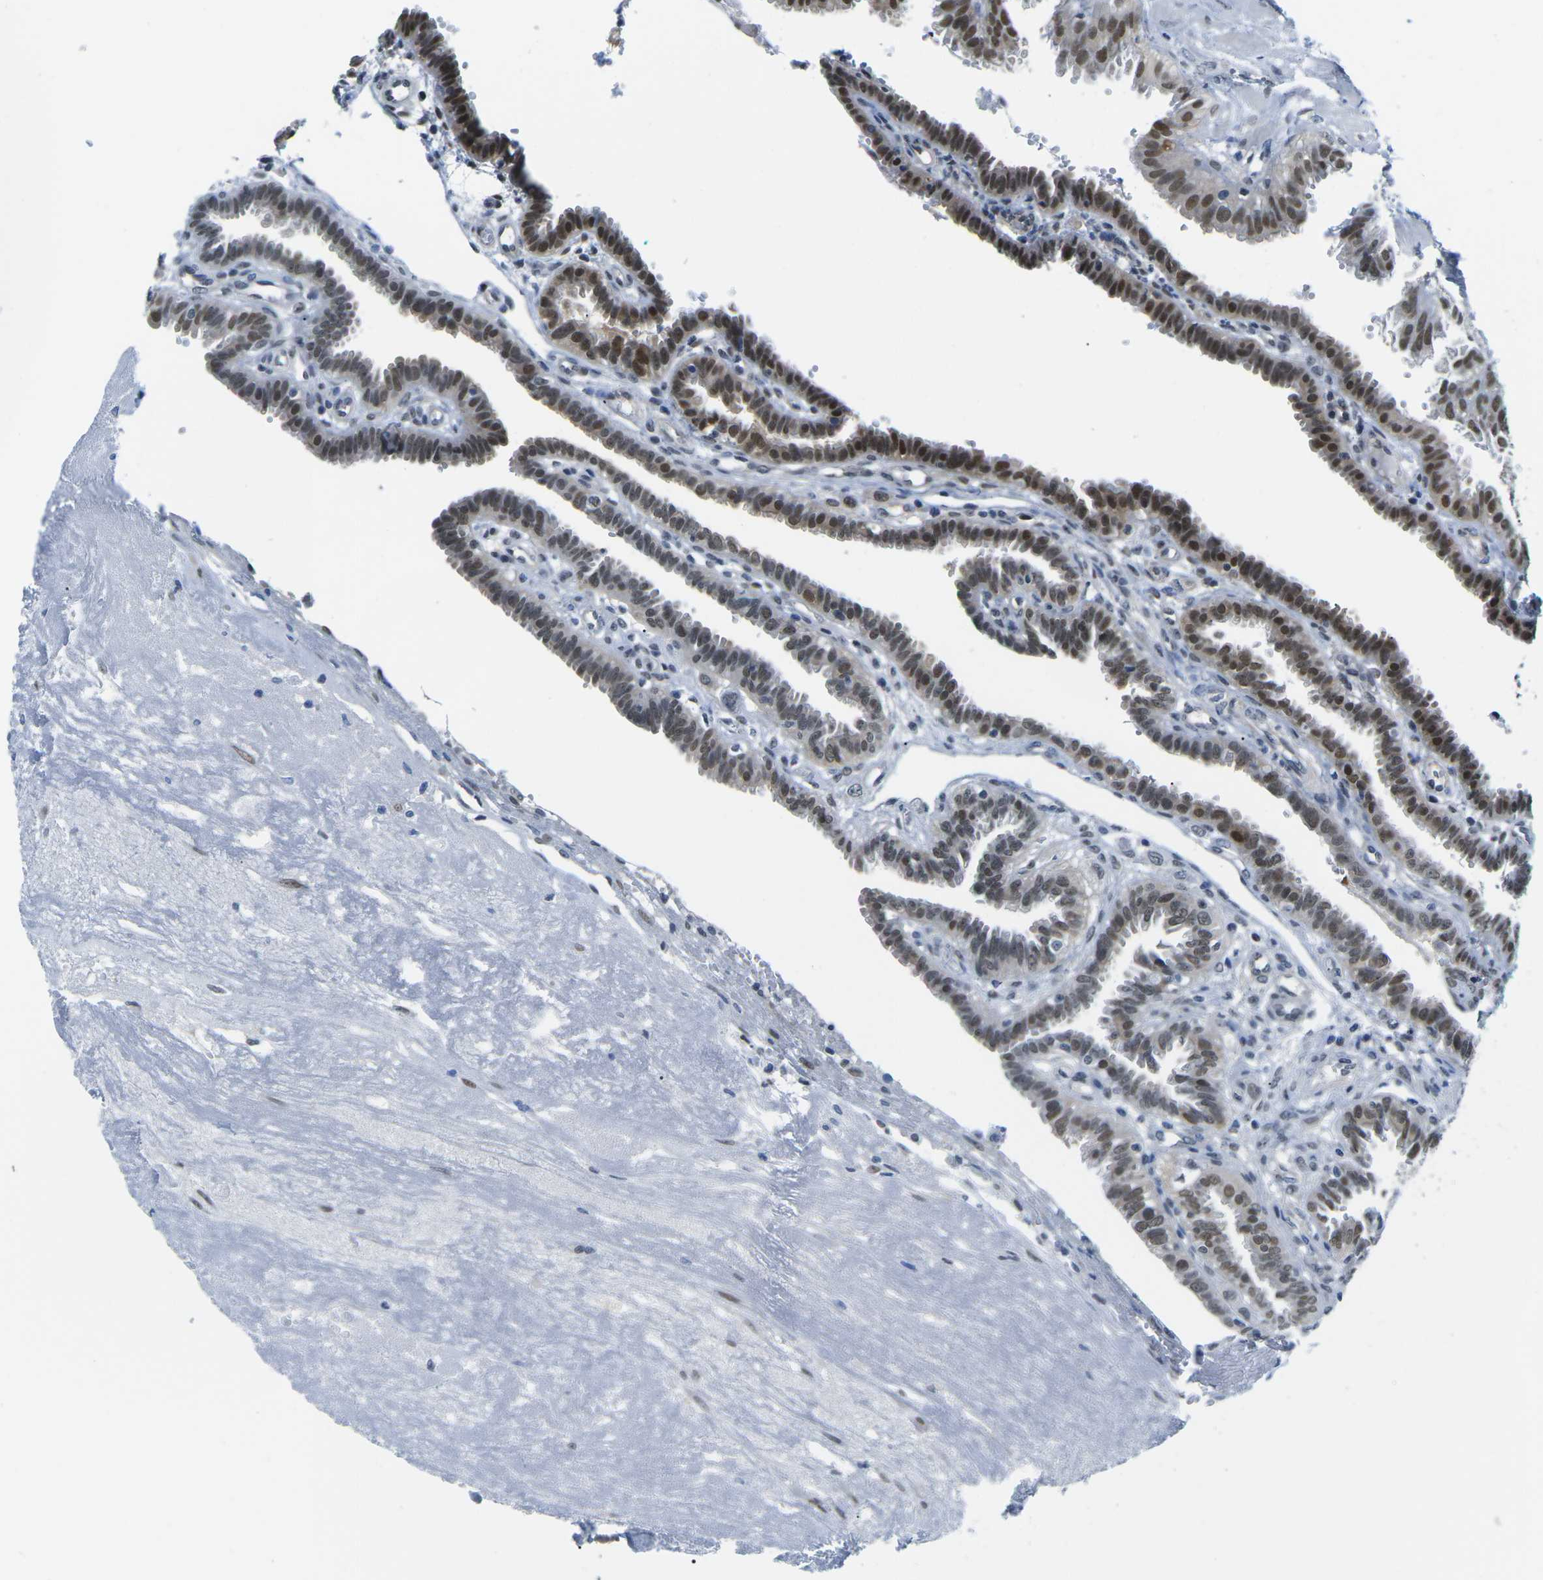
{"staining": {"intensity": "strong", "quantity": ">75%", "location": "cytoplasmic/membranous,nuclear"}, "tissue": "fallopian tube", "cell_type": "Glandular cells", "image_type": "normal", "snomed": [{"axis": "morphology", "description": "Normal tissue, NOS"}, {"axis": "topography", "description": "Fallopian tube"}, {"axis": "topography", "description": "Placenta"}], "caption": "Strong cytoplasmic/membranous,nuclear staining is appreciated in about >75% of glandular cells in normal fallopian tube.", "gene": "UBA7", "patient": {"sex": "female", "age": 34}}